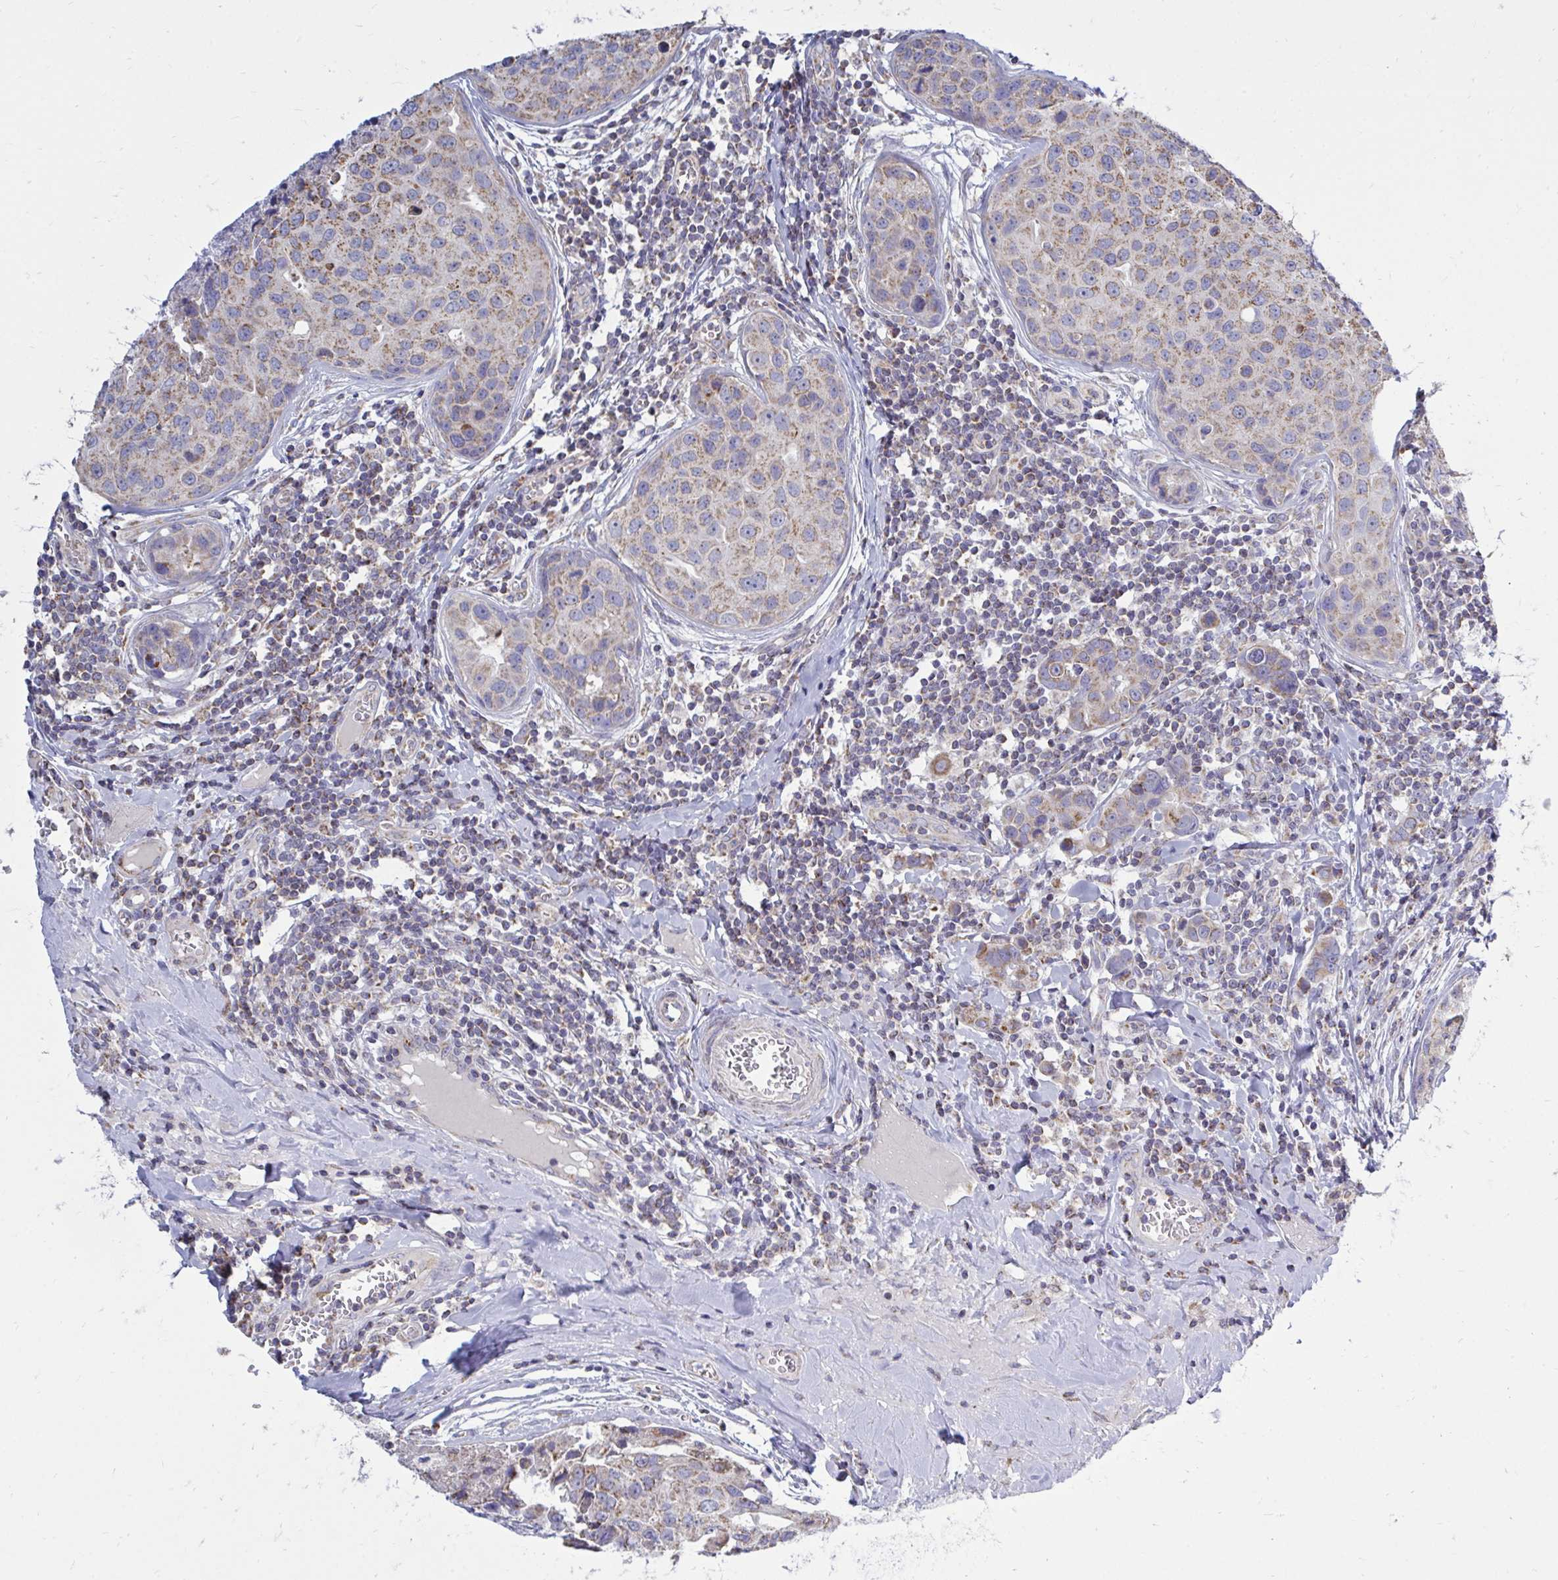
{"staining": {"intensity": "weak", "quantity": ">75%", "location": "cytoplasmic/membranous"}, "tissue": "breast cancer", "cell_type": "Tumor cells", "image_type": "cancer", "snomed": [{"axis": "morphology", "description": "Duct carcinoma"}, {"axis": "topography", "description": "Breast"}], "caption": "The micrograph reveals immunohistochemical staining of intraductal carcinoma (breast). There is weak cytoplasmic/membranous expression is present in approximately >75% of tumor cells.", "gene": "OR10R2", "patient": {"sex": "female", "age": 24}}